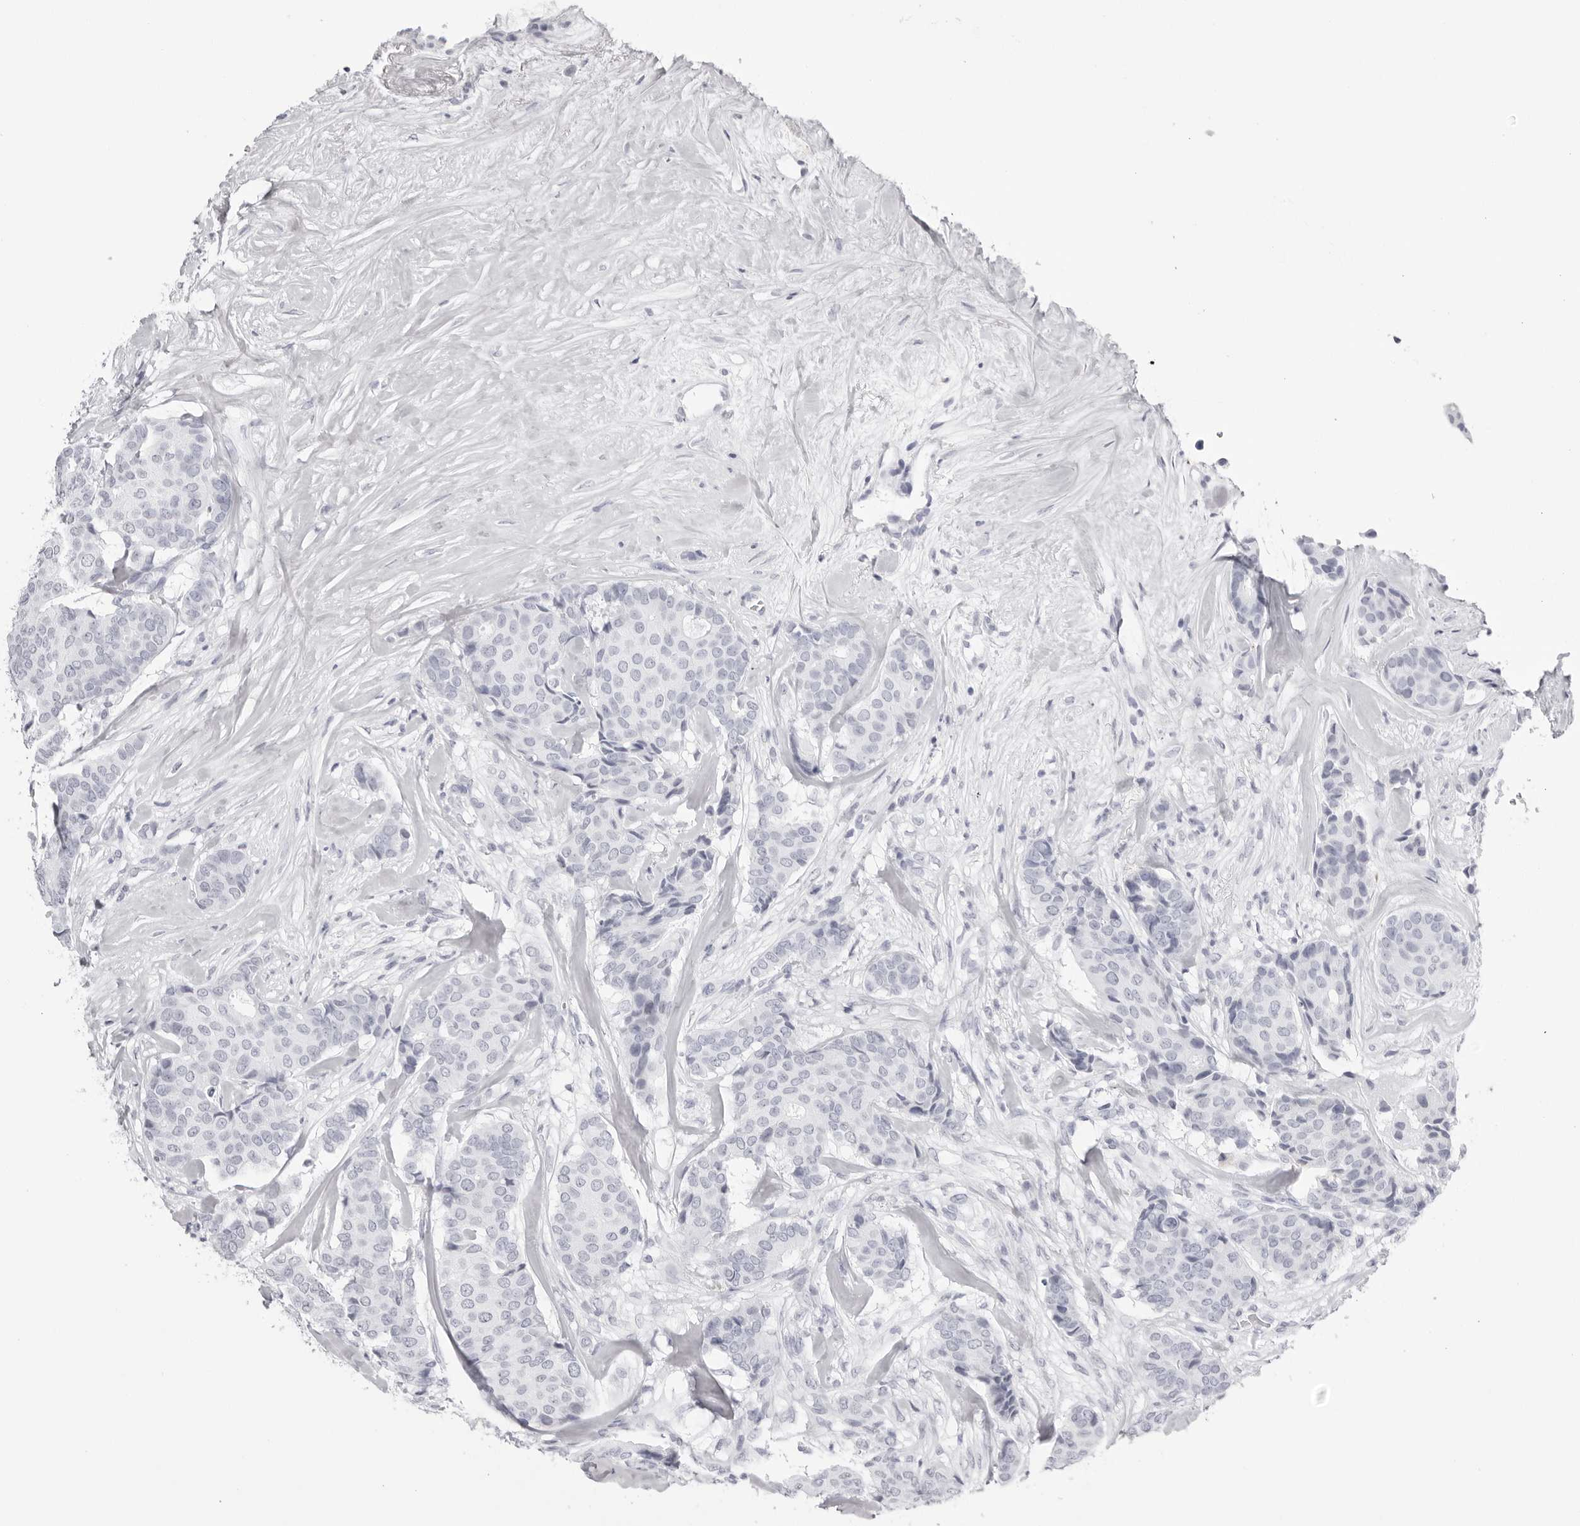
{"staining": {"intensity": "negative", "quantity": "none", "location": "none"}, "tissue": "breast cancer", "cell_type": "Tumor cells", "image_type": "cancer", "snomed": [{"axis": "morphology", "description": "Duct carcinoma"}, {"axis": "topography", "description": "Breast"}], "caption": "IHC of human infiltrating ductal carcinoma (breast) demonstrates no expression in tumor cells. (DAB (3,3'-diaminobenzidine) immunohistochemistry, high magnification).", "gene": "TMOD4", "patient": {"sex": "female", "age": 75}}